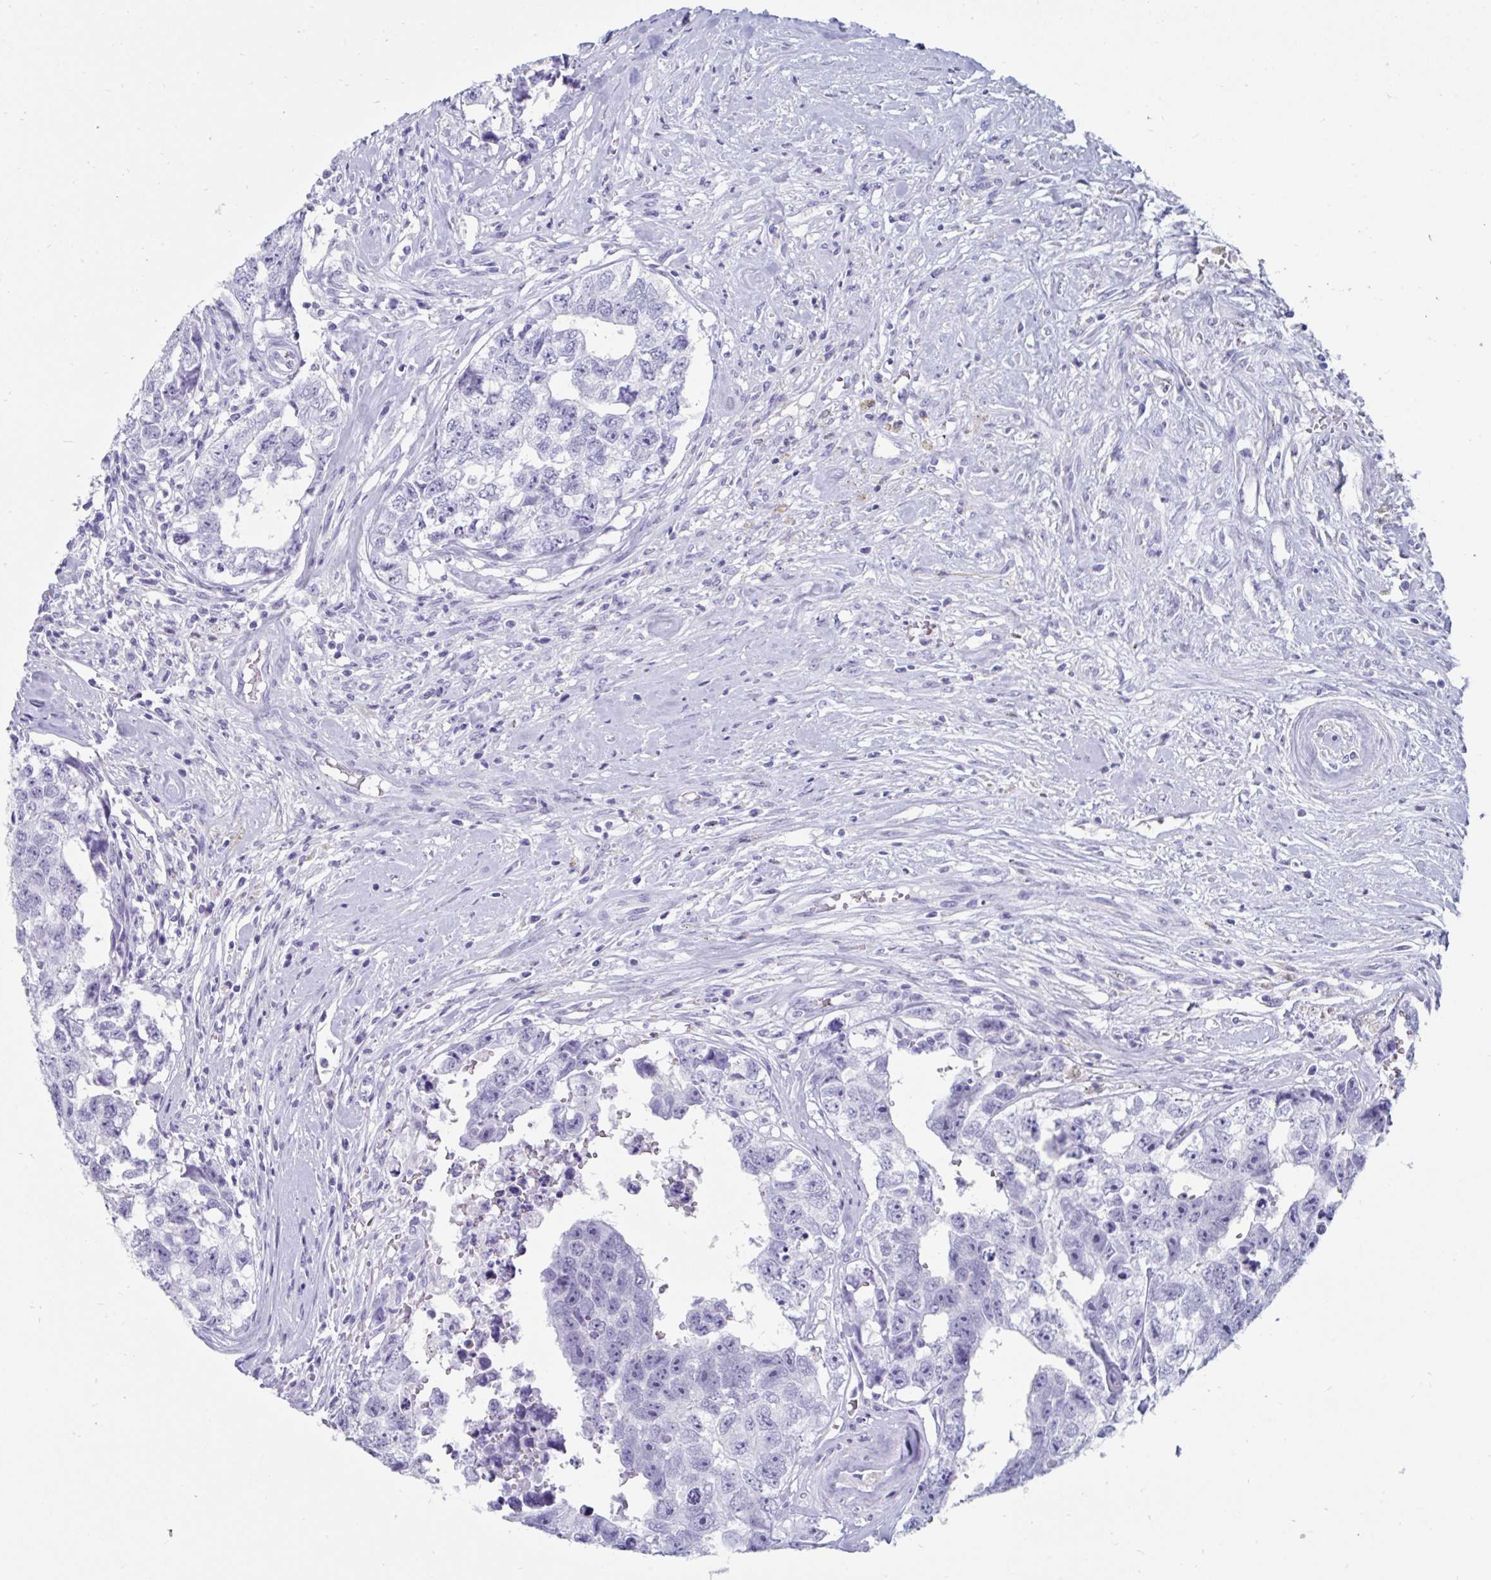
{"staining": {"intensity": "negative", "quantity": "none", "location": "none"}, "tissue": "testis cancer", "cell_type": "Tumor cells", "image_type": "cancer", "snomed": [{"axis": "morphology", "description": "Carcinoma, Embryonal, NOS"}, {"axis": "topography", "description": "Testis"}], "caption": "Embryonal carcinoma (testis) stained for a protein using immunohistochemistry exhibits no expression tumor cells.", "gene": "GKN2", "patient": {"sex": "male", "age": 22}}